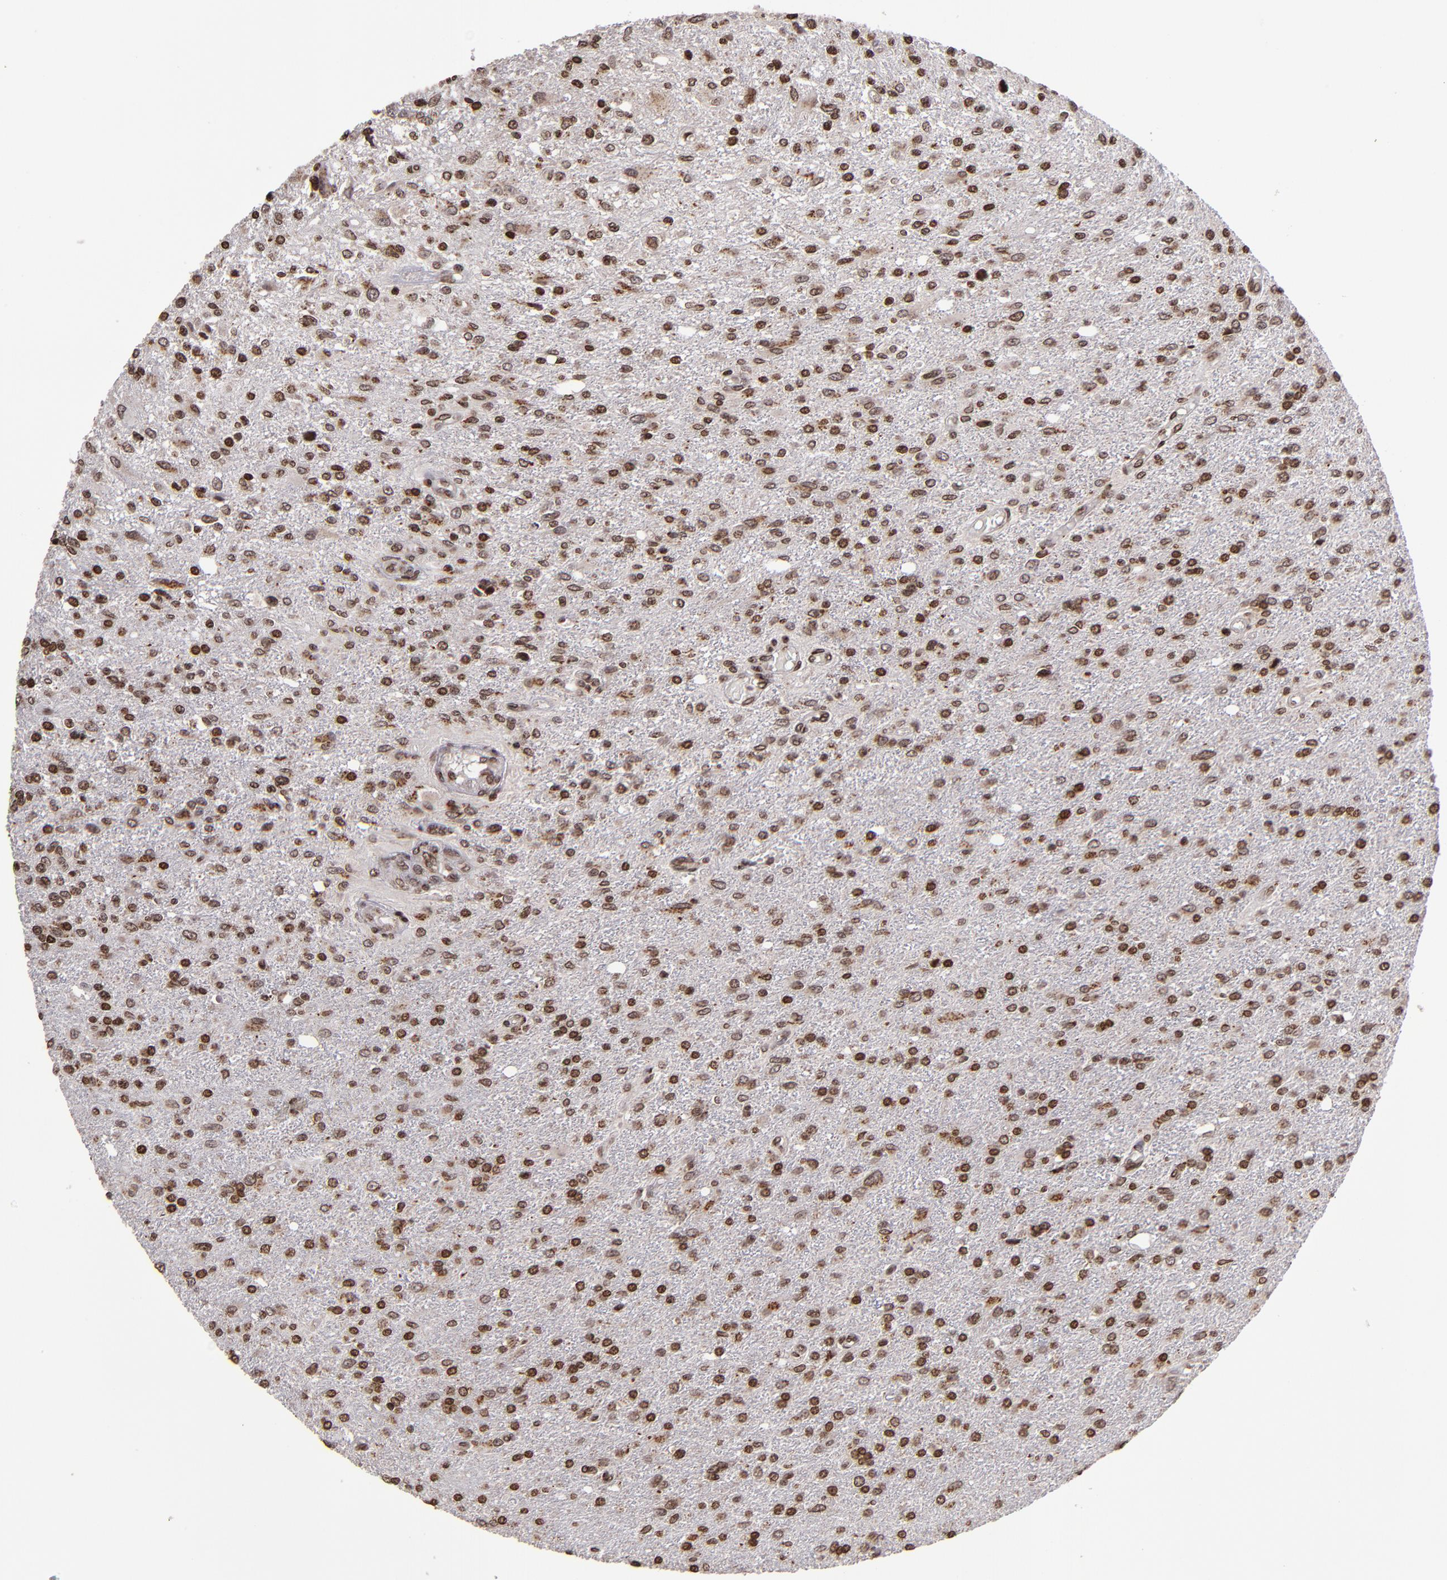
{"staining": {"intensity": "moderate", "quantity": ">75%", "location": "nuclear"}, "tissue": "glioma", "cell_type": "Tumor cells", "image_type": "cancer", "snomed": [{"axis": "morphology", "description": "Glioma, malignant, High grade"}, {"axis": "topography", "description": "Cerebral cortex"}], "caption": "About >75% of tumor cells in glioma exhibit moderate nuclear protein expression as visualized by brown immunohistochemical staining.", "gene": "CSDC2", "patient": {"sex": "male", "age": 76}}